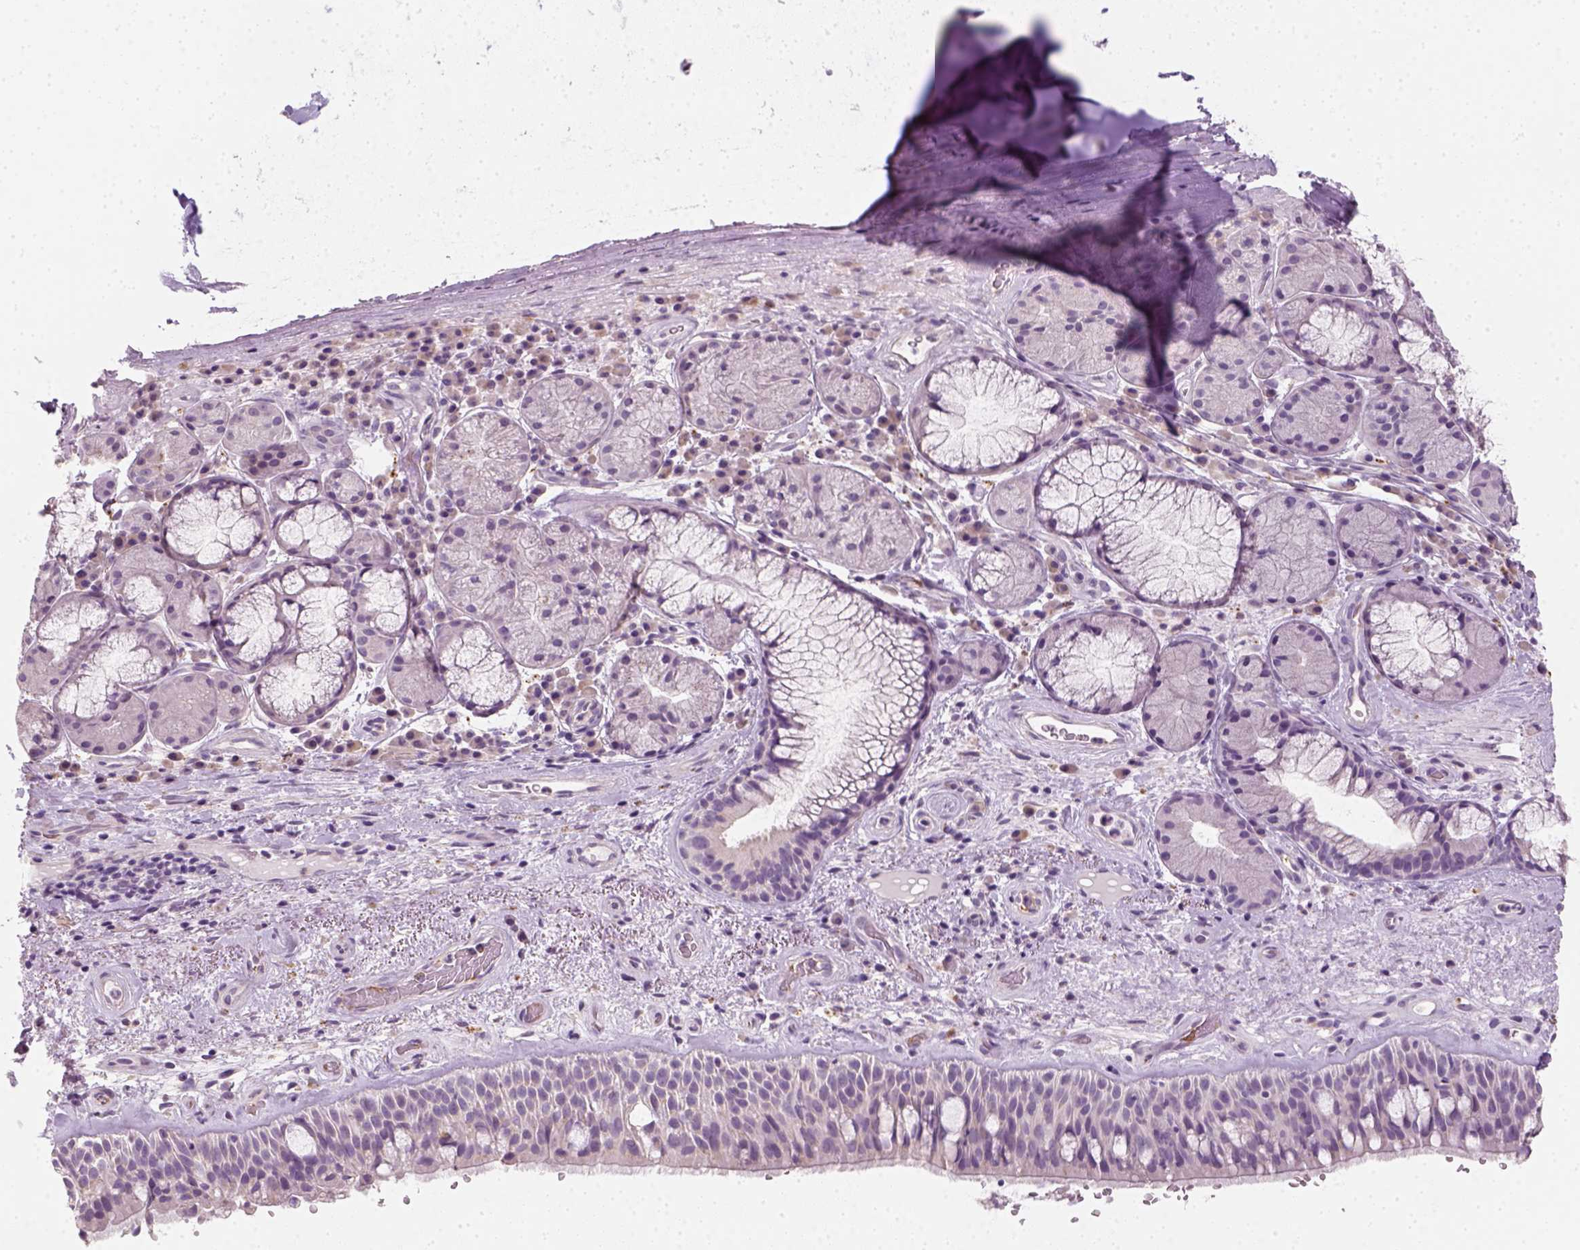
{"staining": {"intensity": "negative", "quantity": "none", "location": "none"}, "tissue": "bronchus", "cell_type": "Respiratory epithelial cells", "image_type": "normal", "snomed": [{"axis": "morphology", "description": "Normal tissue, NOS"}, {"axis": "topography", "description": "Bronchus"}], "caption": "Histopathology image shows no protein positivity in respiratory epithelial cells of benign bronchus.", "gene": "FAM163B", "patient": {"sex": "male", "age": 48}}